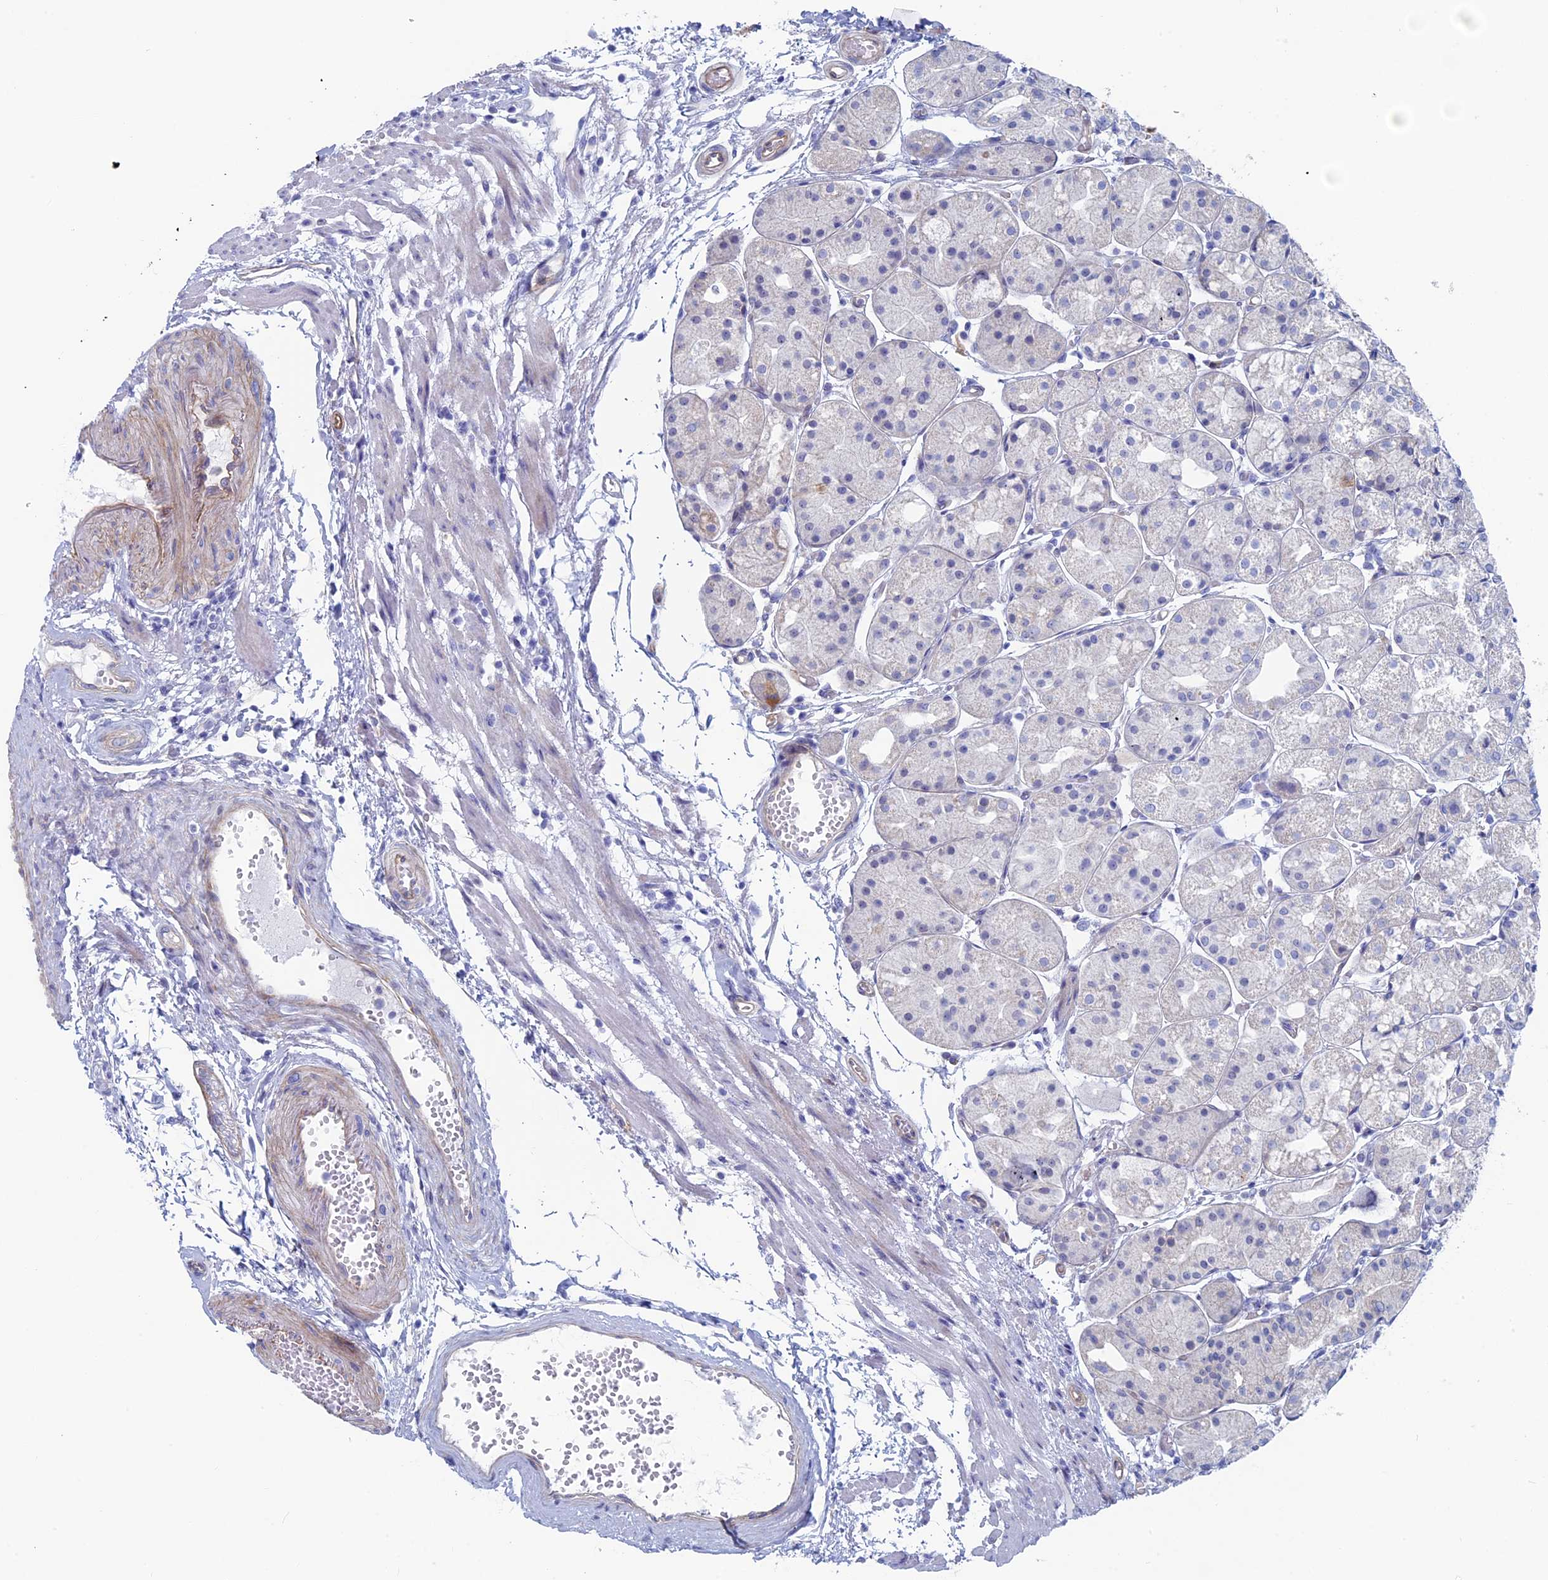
{"staining": {"intensity": "negative", "quantity": "none", "location": "none"}, "tissue": "stomach", "cell_type": "Glandular cells", "image_type": "normal", "snomed": [{"axis": "morphology", "description": "Normal tissue, NOS"}, {"axis": "topography", "description": "Stomach, upper"}], "caption": "Glandular cells are negative for brown protein staining in unremarkable stomach. (DAB IHC with hematoxylin counter stain).", "gene": "MAGEB6", "patient": {"sex": "male", "age": 72}}